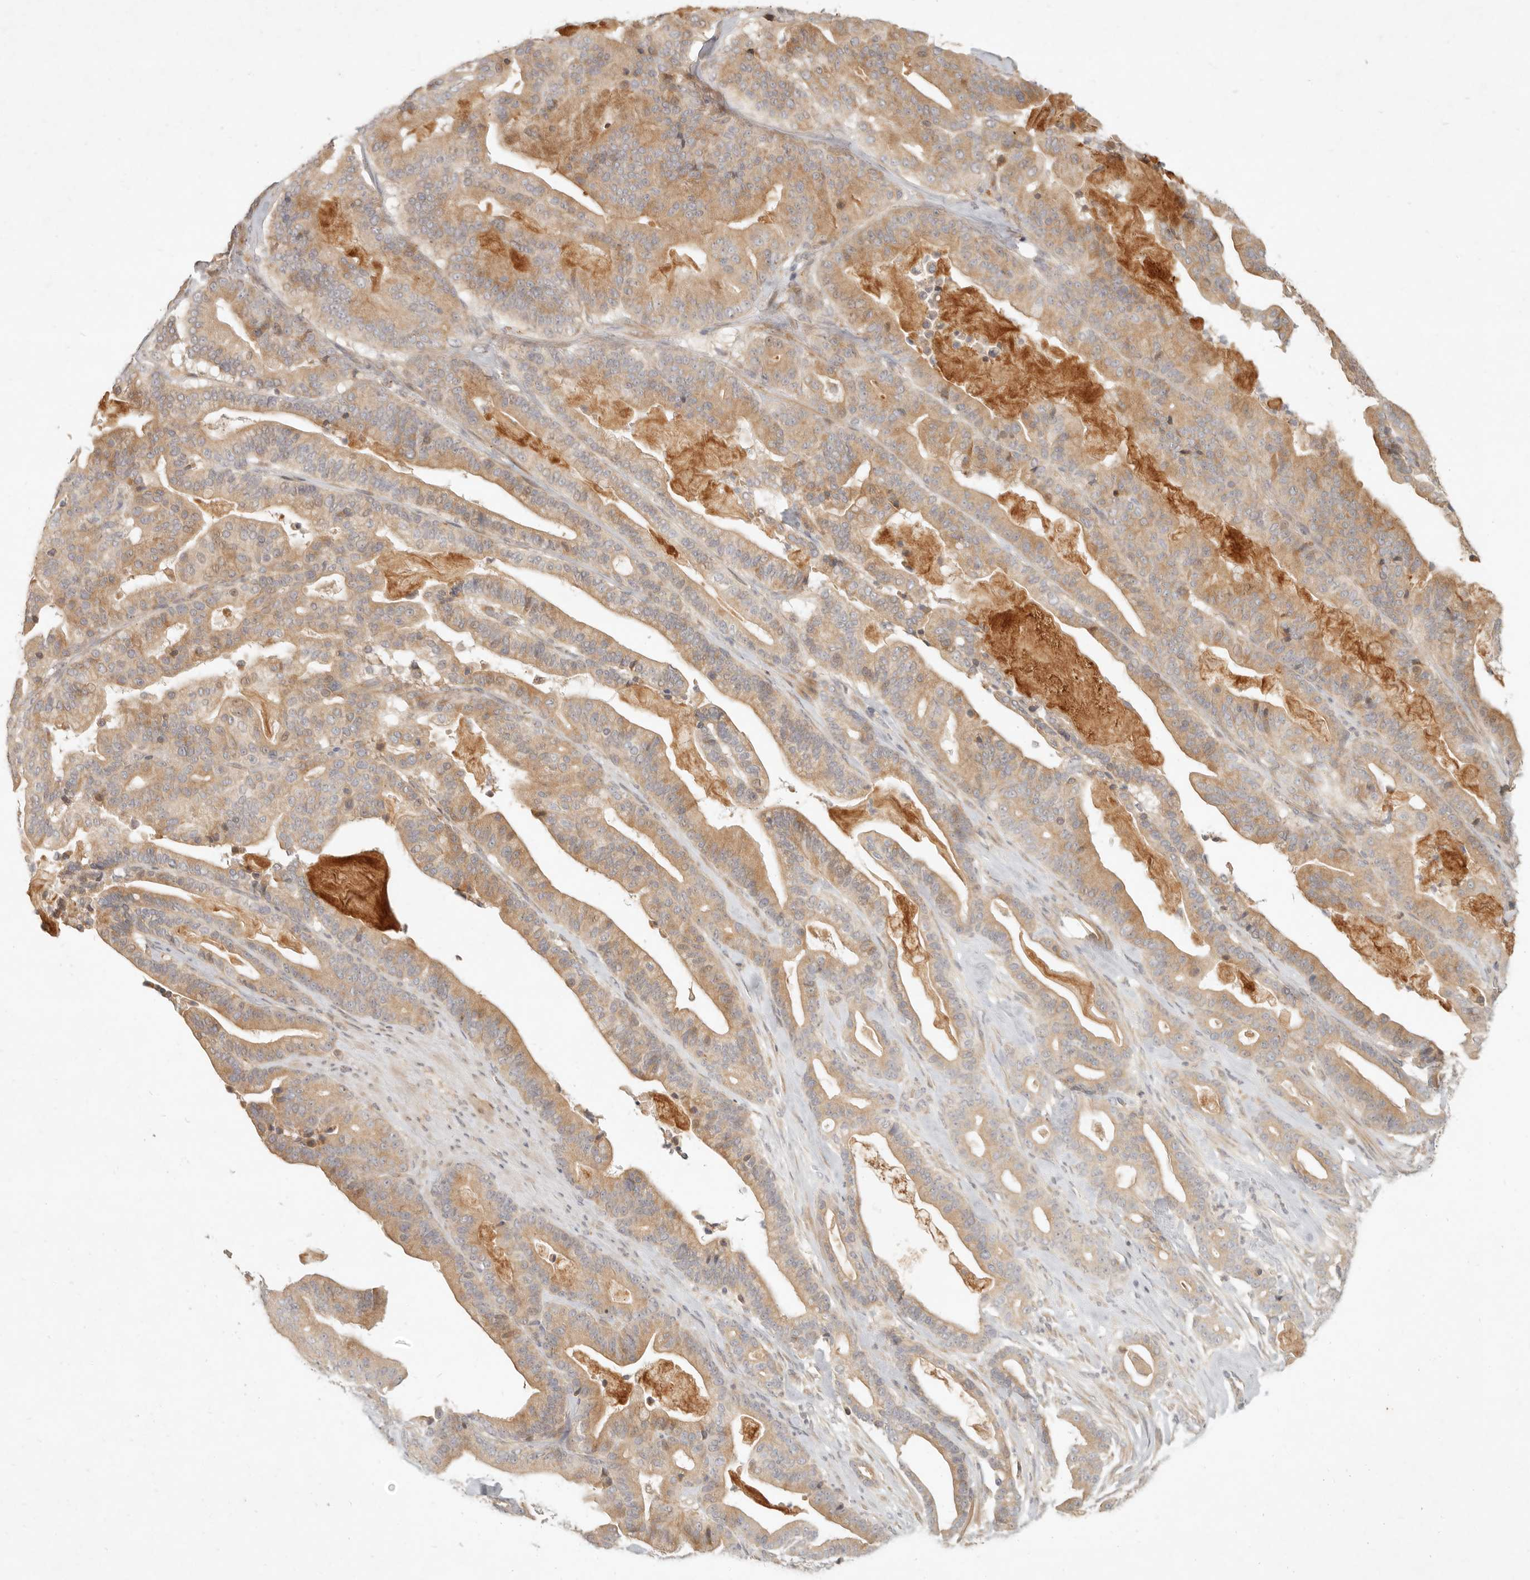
{"staining": {"intensity": "moderate", "quantity": "25%-75%", "location": "cytoplasmic/membranous"}, "tissue": "pancreatic cancer", "cell_type": "Tumor cells", "image_type": "cancer", "snomed": [{"axis": "morphology", "description": "Adenocarcinoma, NOS"}, {"axis": "topography", "description": "Pancreas"}], "caption": "A micrograph showing moderate cytoplasmic/membranous staining in about 25%-75% of tumor cells in pancreatic cancer, as visualized by brown immunohistochemical staining.", "gene": "UBXN11", "patient": {"sex": "male", "age": 63}}